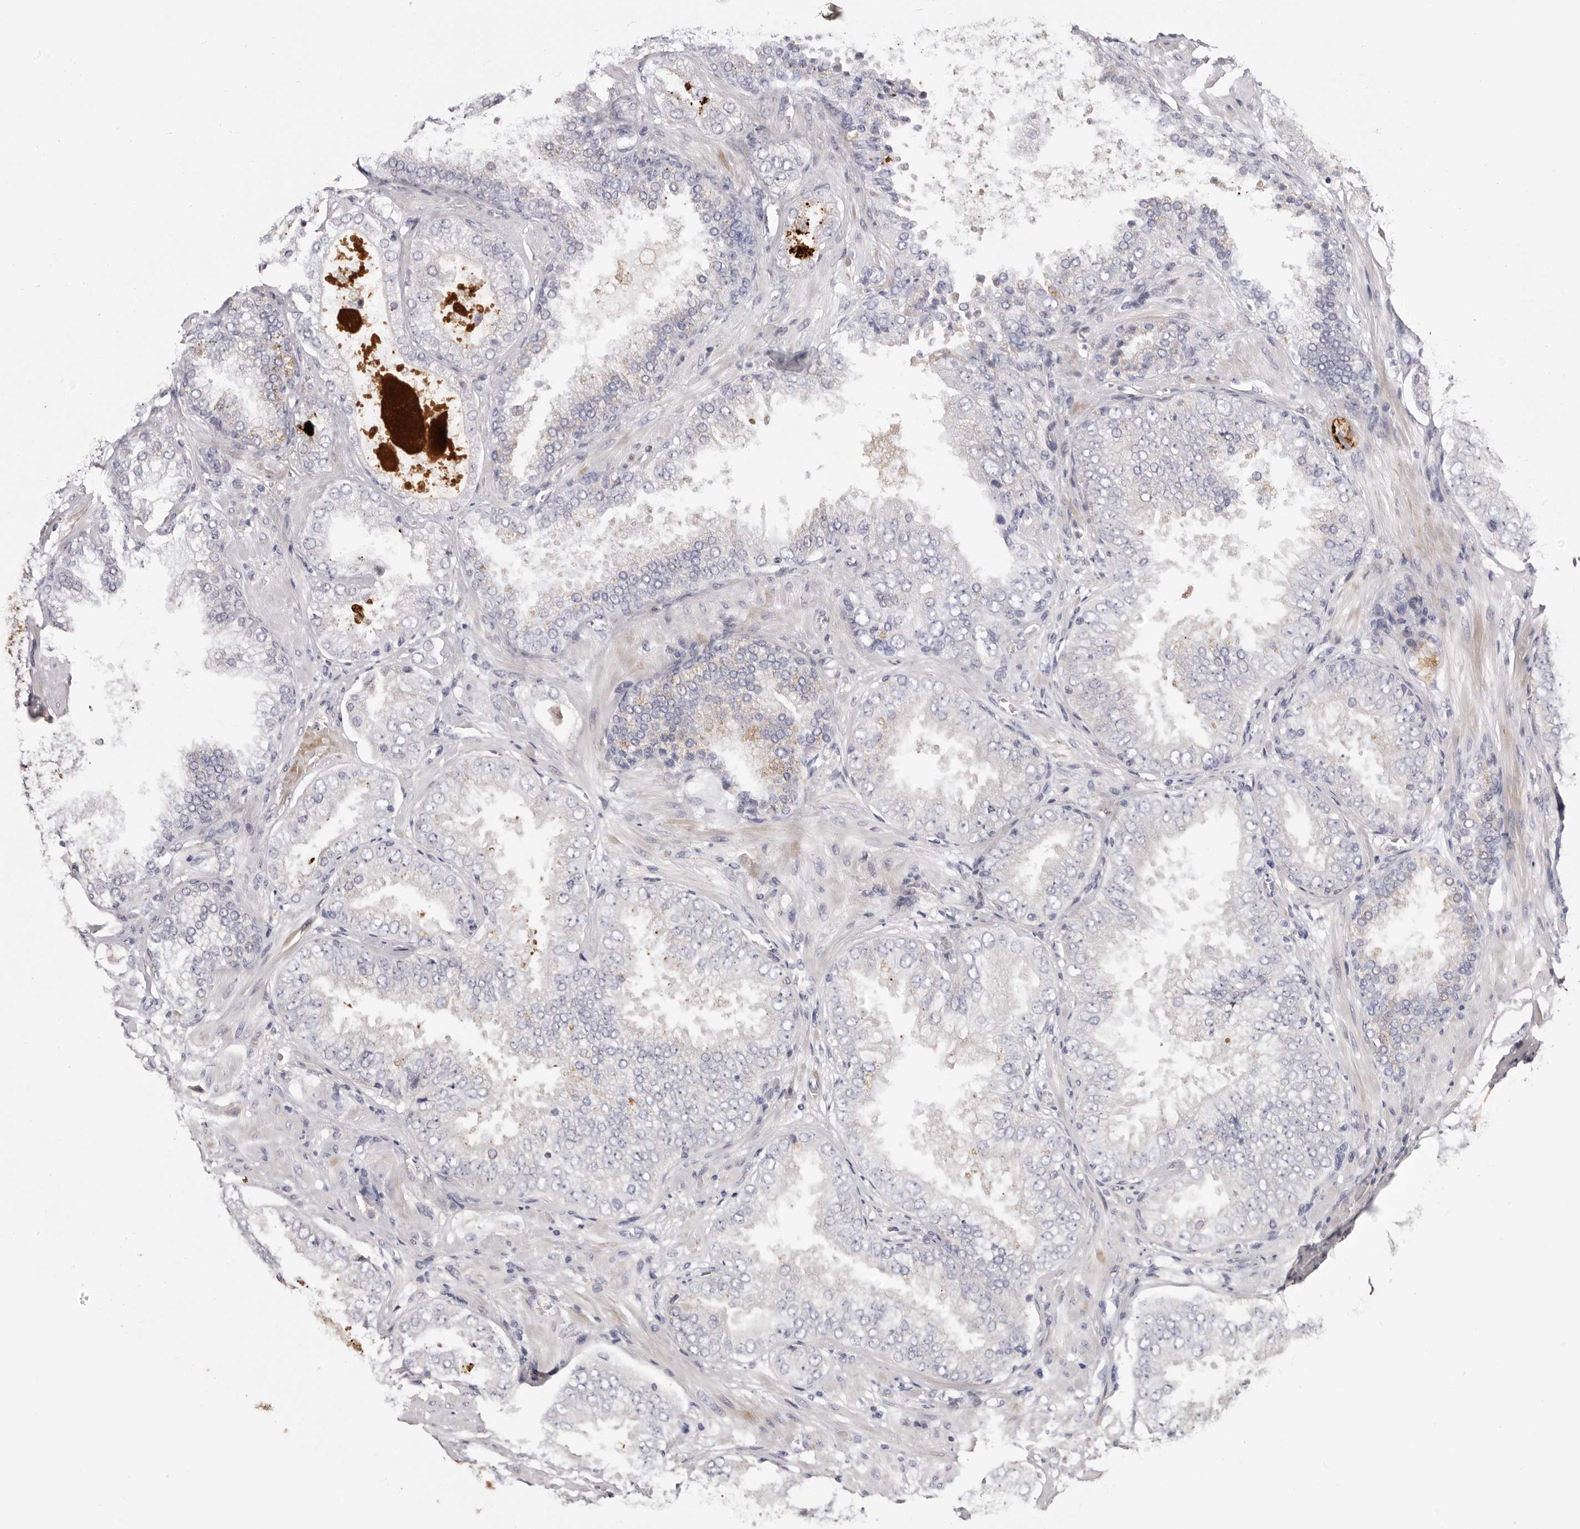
{"staining": {"intensity": "negative", "quantity": "none", "location": "none"}, "tissue": "prostate cancer", "cell_type": "Tumor cells", "image_type": "cancer", "snomed": [{"axis": "morphology", "description": "Adenocarcinoma, High grade"}, {"axis": "topography", "description": "Prostate"}], "caption": "A high-resolution histopathology image shows IHC staining of prostate cancer, which shows no significant staining in tumor cells.", "gene": "LMLN", "patient": {"sex": "male", "age": 58}}